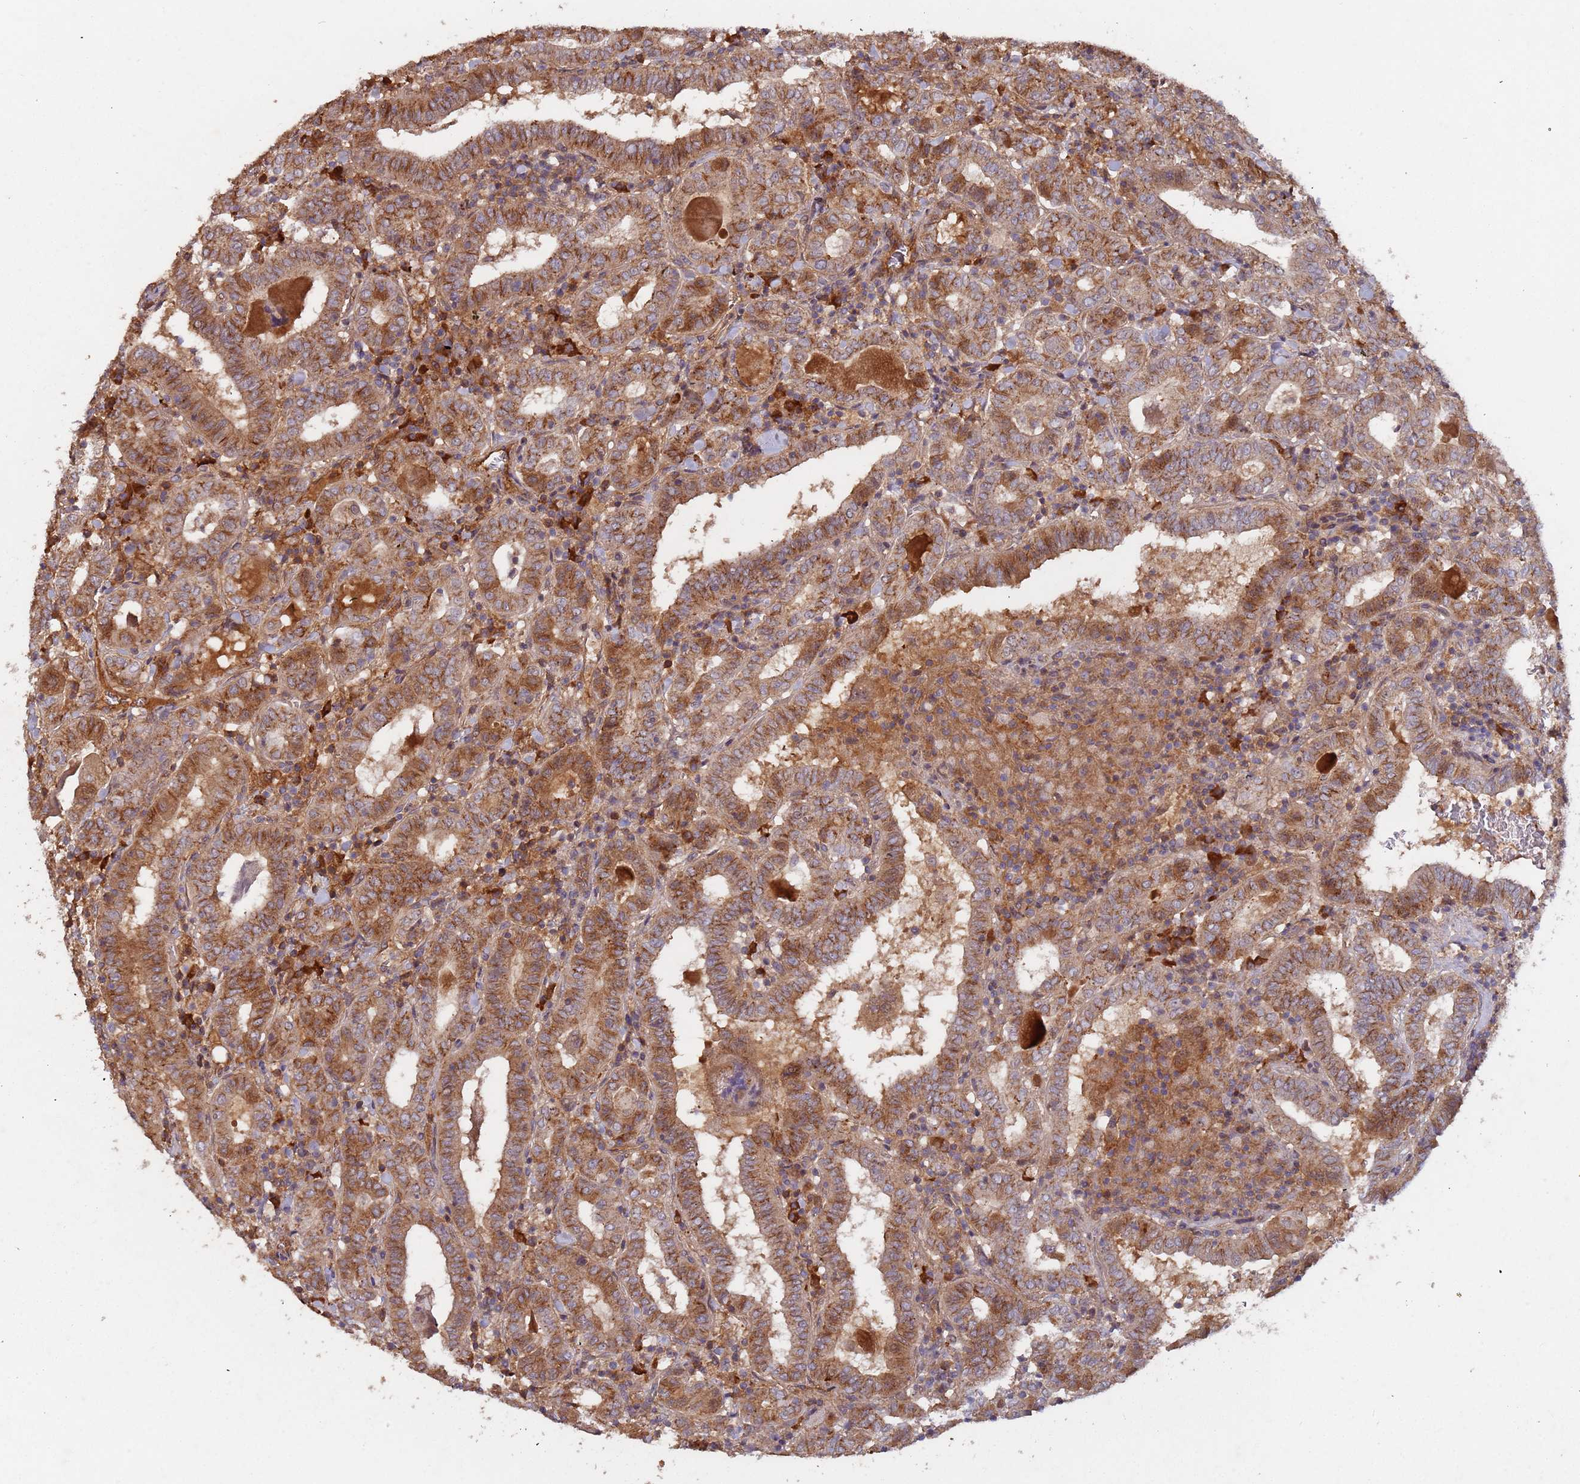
{"staining": {"intensity": "moderate", "quantity": "25%-75%", "location": "cytoplasmic/membranous"}, "tissue": "thyroid cancer", "cell_type": "Tumor cells", "image_type": "cancer", "snomed": [{"axis": "morphology", "description": "Papillary adenocarcinoma, NOS"}, {"axis": "topography", "description": "Thyroid gland"}], "caption": "Protein expression analysis of thyroid papillary adenocarcinoma demonstrates moderate cytoplasmic/membranous positivity in about 25%-75% of tumor cells.", "gene": "KANSL1L", "patient": {"sex": "female", "age": 72}}